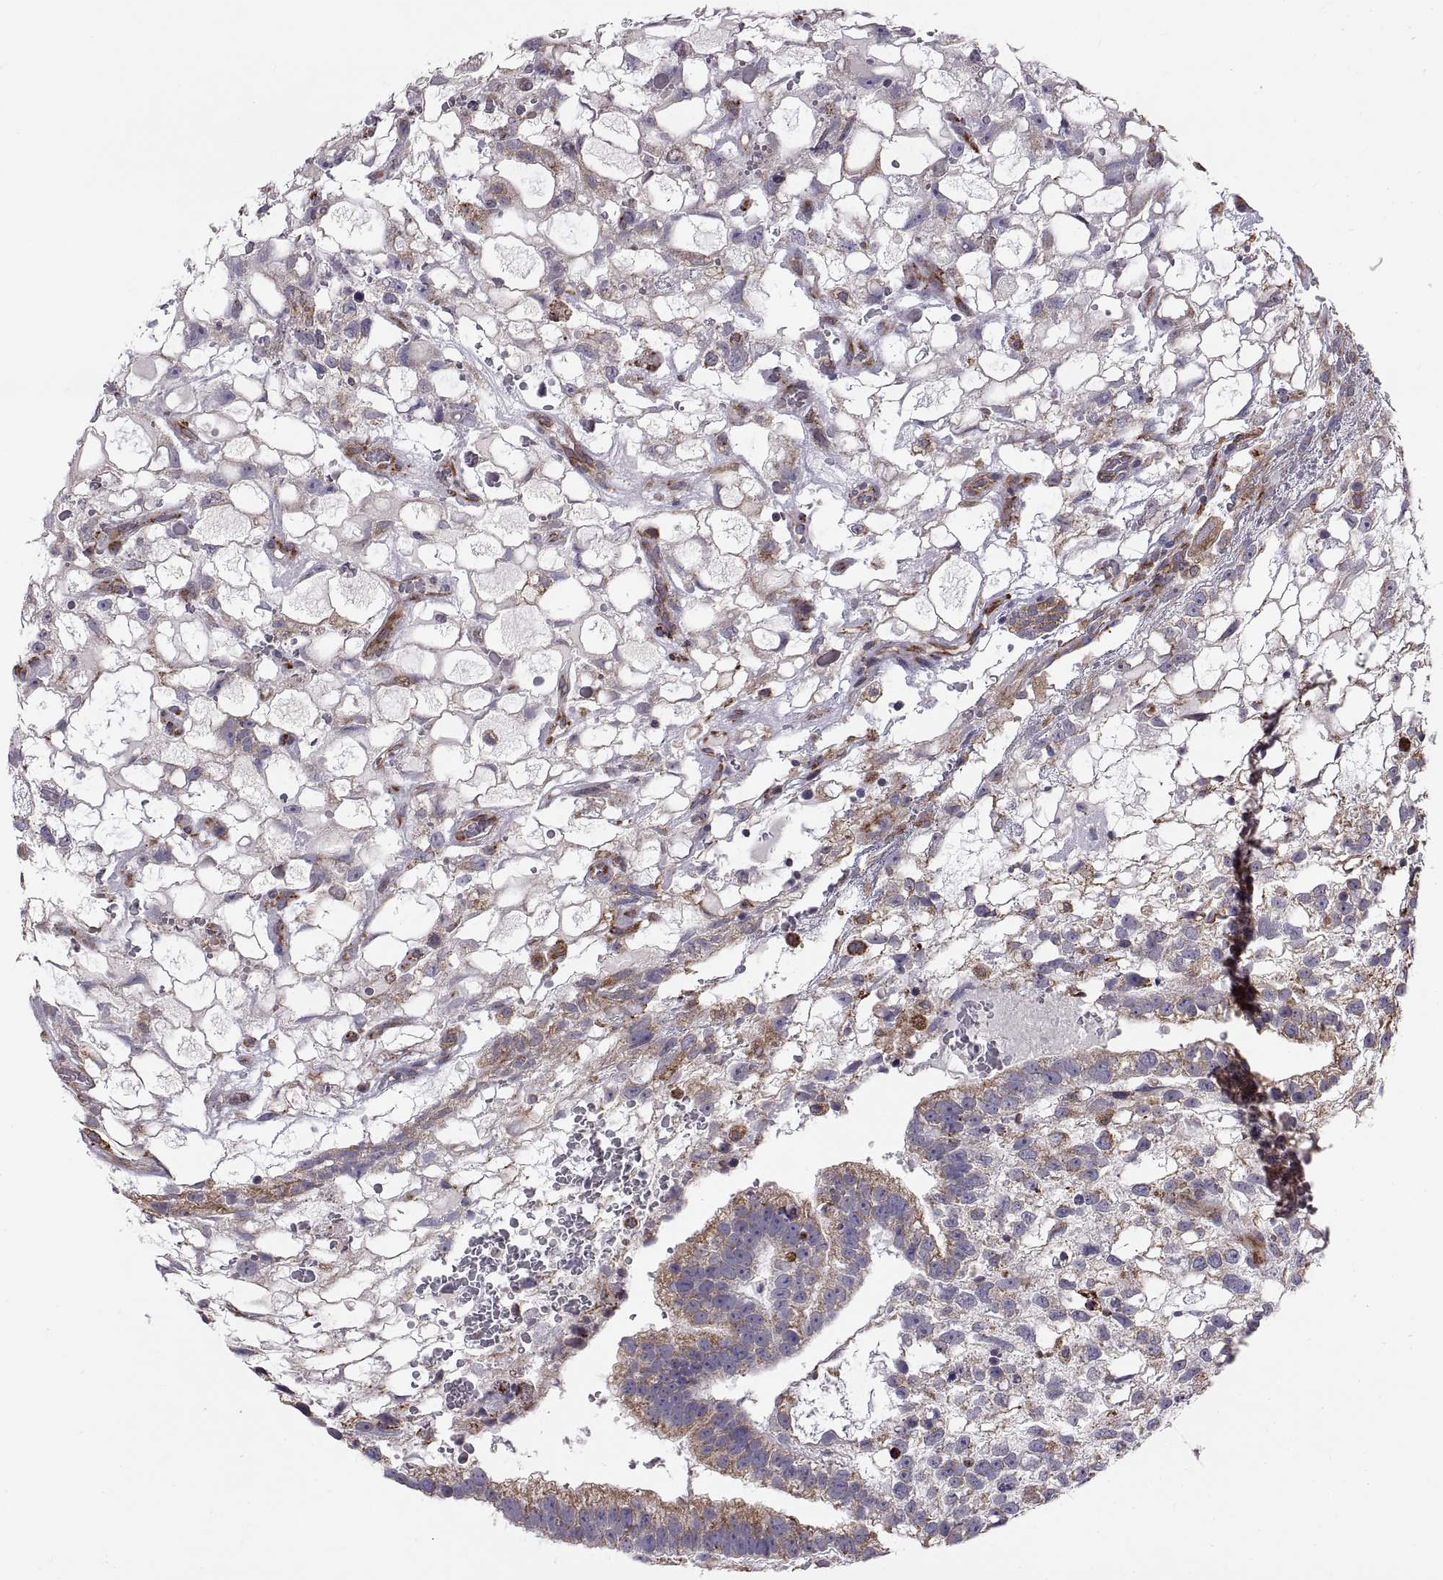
{"staining": {"intensity": "moderate", "quantity": "25%-75%", "location": "cytoplasmic/membranous"}, "tissue": "testis cancer", "cell_type": "Tumor cells", "image_type": "cancer", "snomed": [{"axis": "morphology", "description": "Normal tissue, NOS"}, {"axis": "morphology", "description": "Carcinoma, Embryonal, NOS"}, {"axis": "topography", "description": "Testis"}, {"axis": "topography", "description": "Epididymis"}], "caption": "A histopathology image showing moderate cytoplasmic/membranous positivity in about 25%-75% of tumor cells in testis embryonal carcinoma, as visualized by brown immunohistochemical staining.", "gene": "PLEKHB2", "patient": {"sex": "male", "age": 32}}